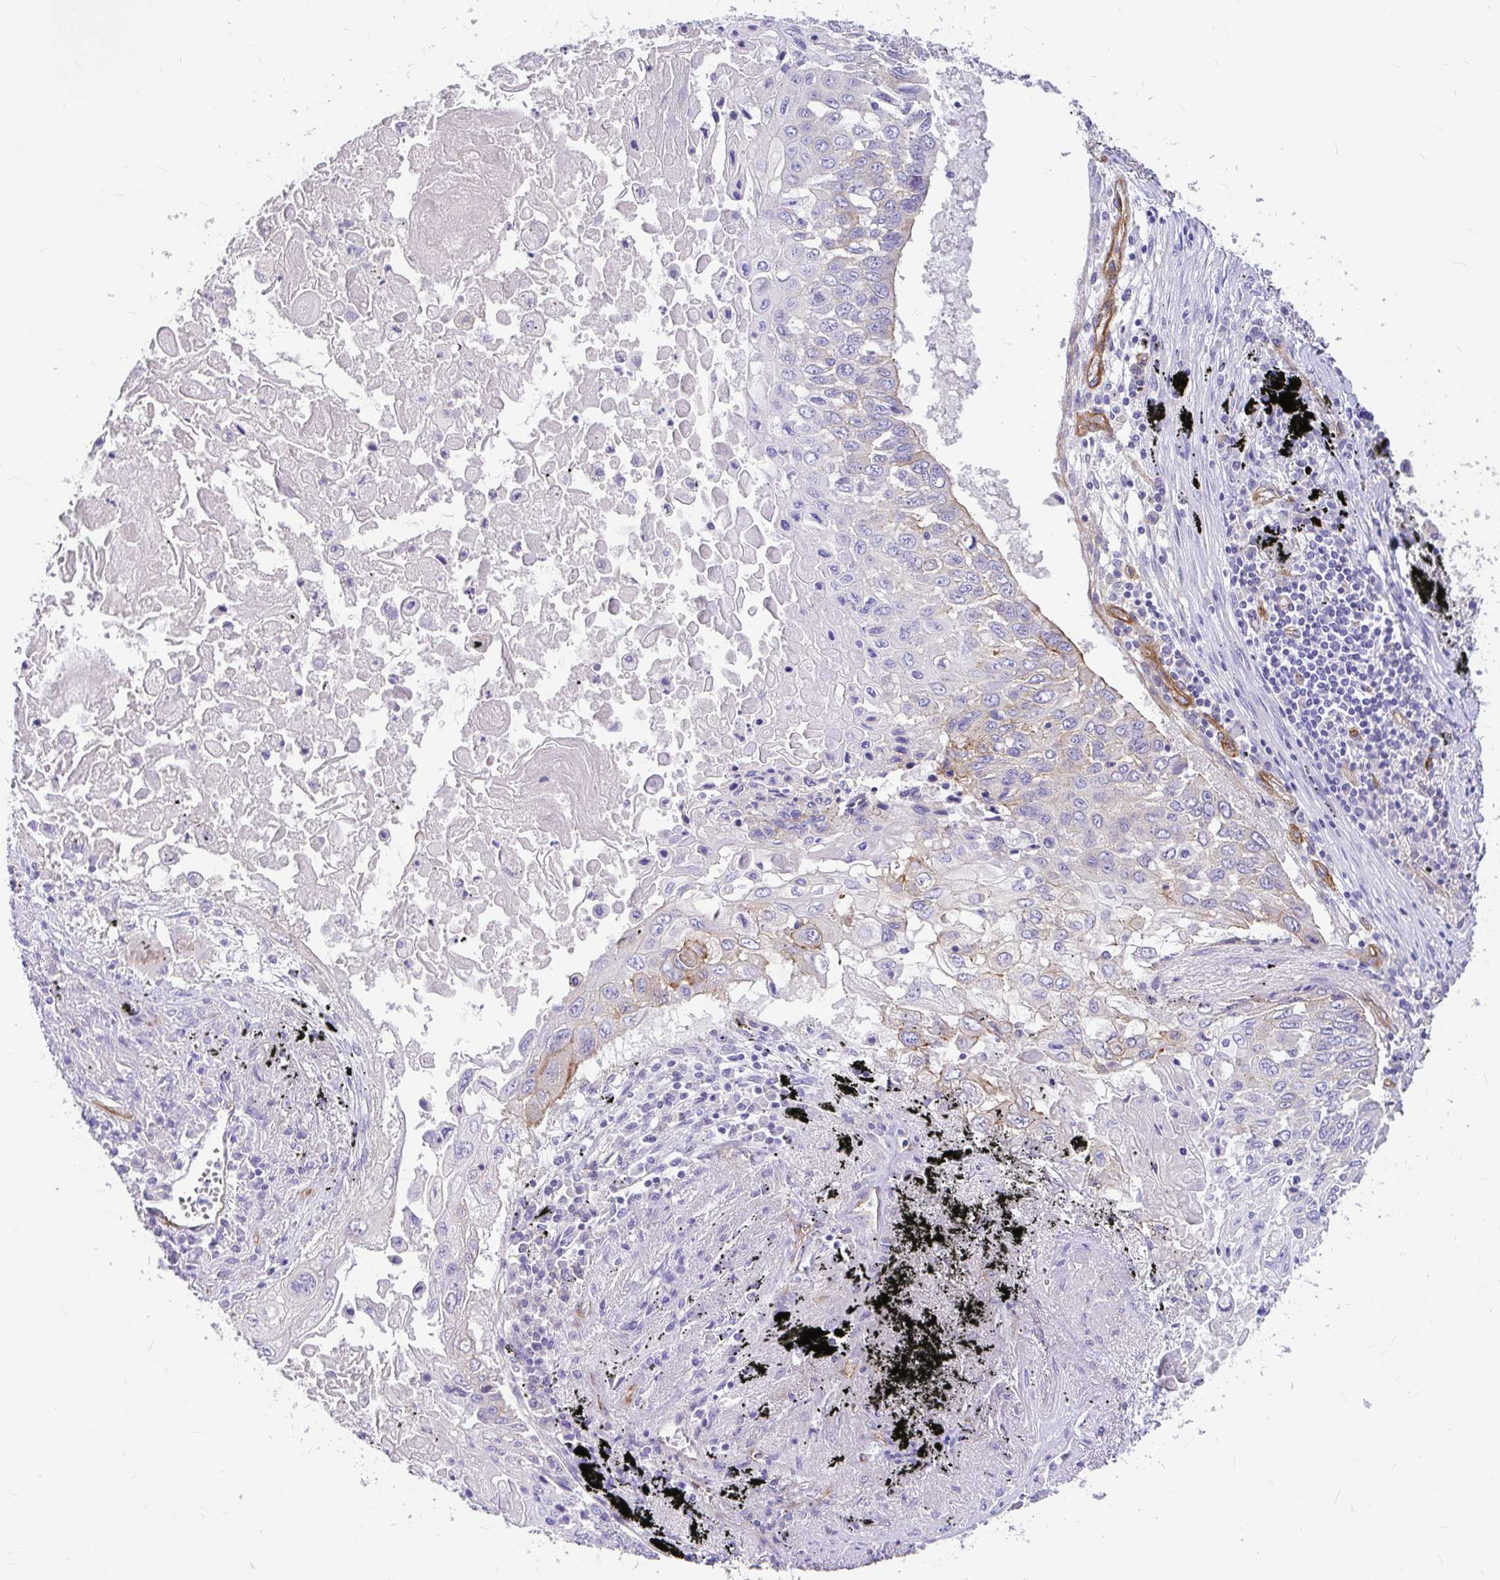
{"staining": {"intensity": "moderate", "quantity": "25%-75%", "location": "cytoplasmic/membranous"}, "tissue": "lung cancer", "cell_type": "Tumor cells", "image_type": "cancer", "snomed": [{"axis": "morphology", "description": "Squamous cell carcinoma, NOS"}, {"axis": "topography", "description": "Lung"}], "caption": "Human lung cancer stained with a brown dye demonstrates moderate cytoplasmic/membranous positive positivity in about 25%-75% of tumor cells.", "gene": "MYO1B", "patient": {"sex": "male", "age": 75}}